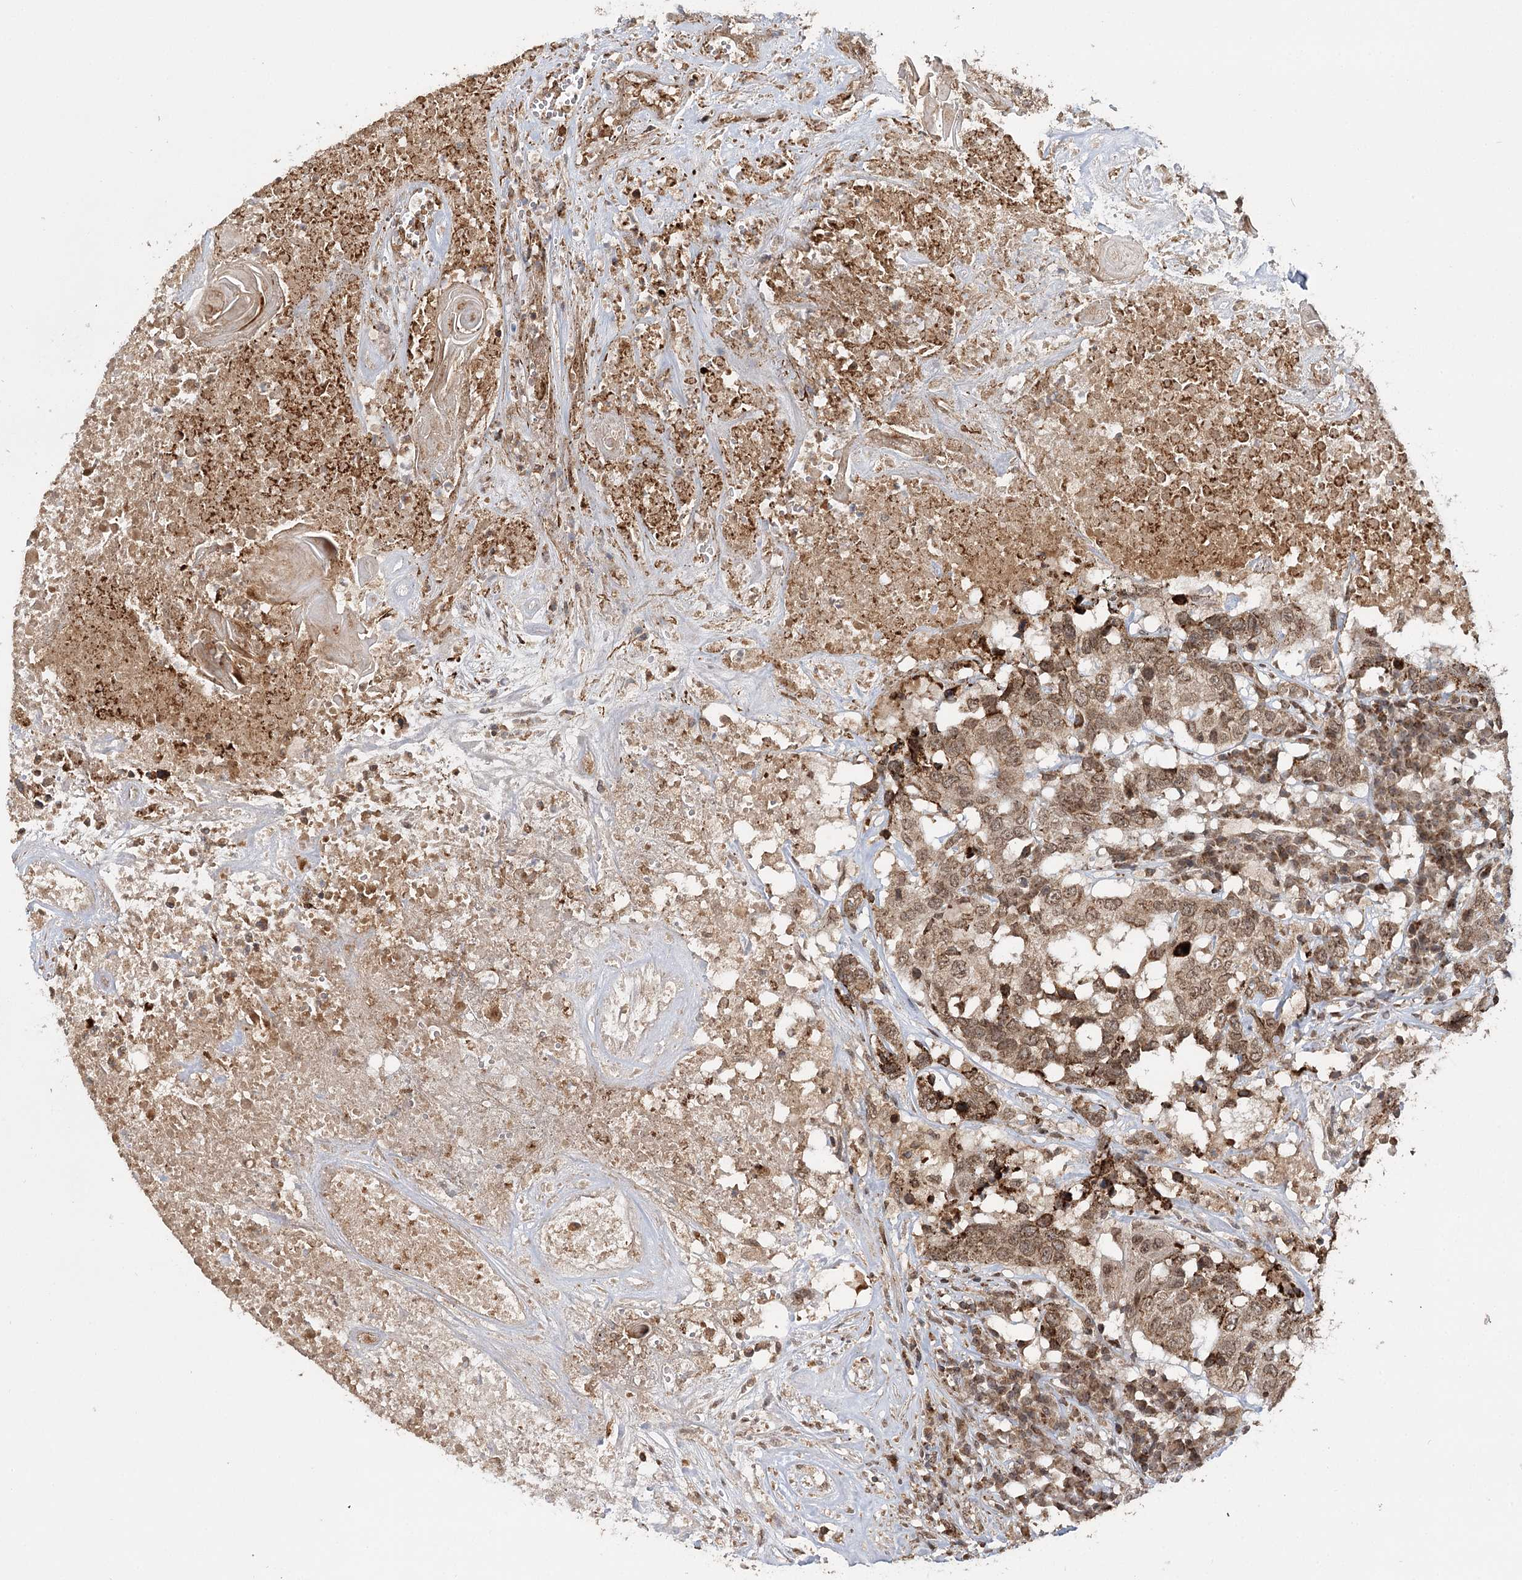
{"staining": {"intensity": "moderate", "quantity": ">75%", "location": "cytoplasmic/membranous,nuclear"}, "tissue": "head and neck cancer", "cell_type": "Tumor cells", "image_type": "cancer", "snomed": [{"axis": "morphology", "description": "Squamous cell carcinoma, NOS"}, {"axis": "topography", "description": "Head-Neck"}], "caption": "A high-resolution histopathology image shows immunohistochemistry (IHC) staining of squamous cell carcinoma (head and neck), which reveals moderate cytoplasmic/membranous and nuclear expression in approximately >75% of tumor cells.", "gene": "ZNRF3", "patient": {"sex": "male", "age": 66}}